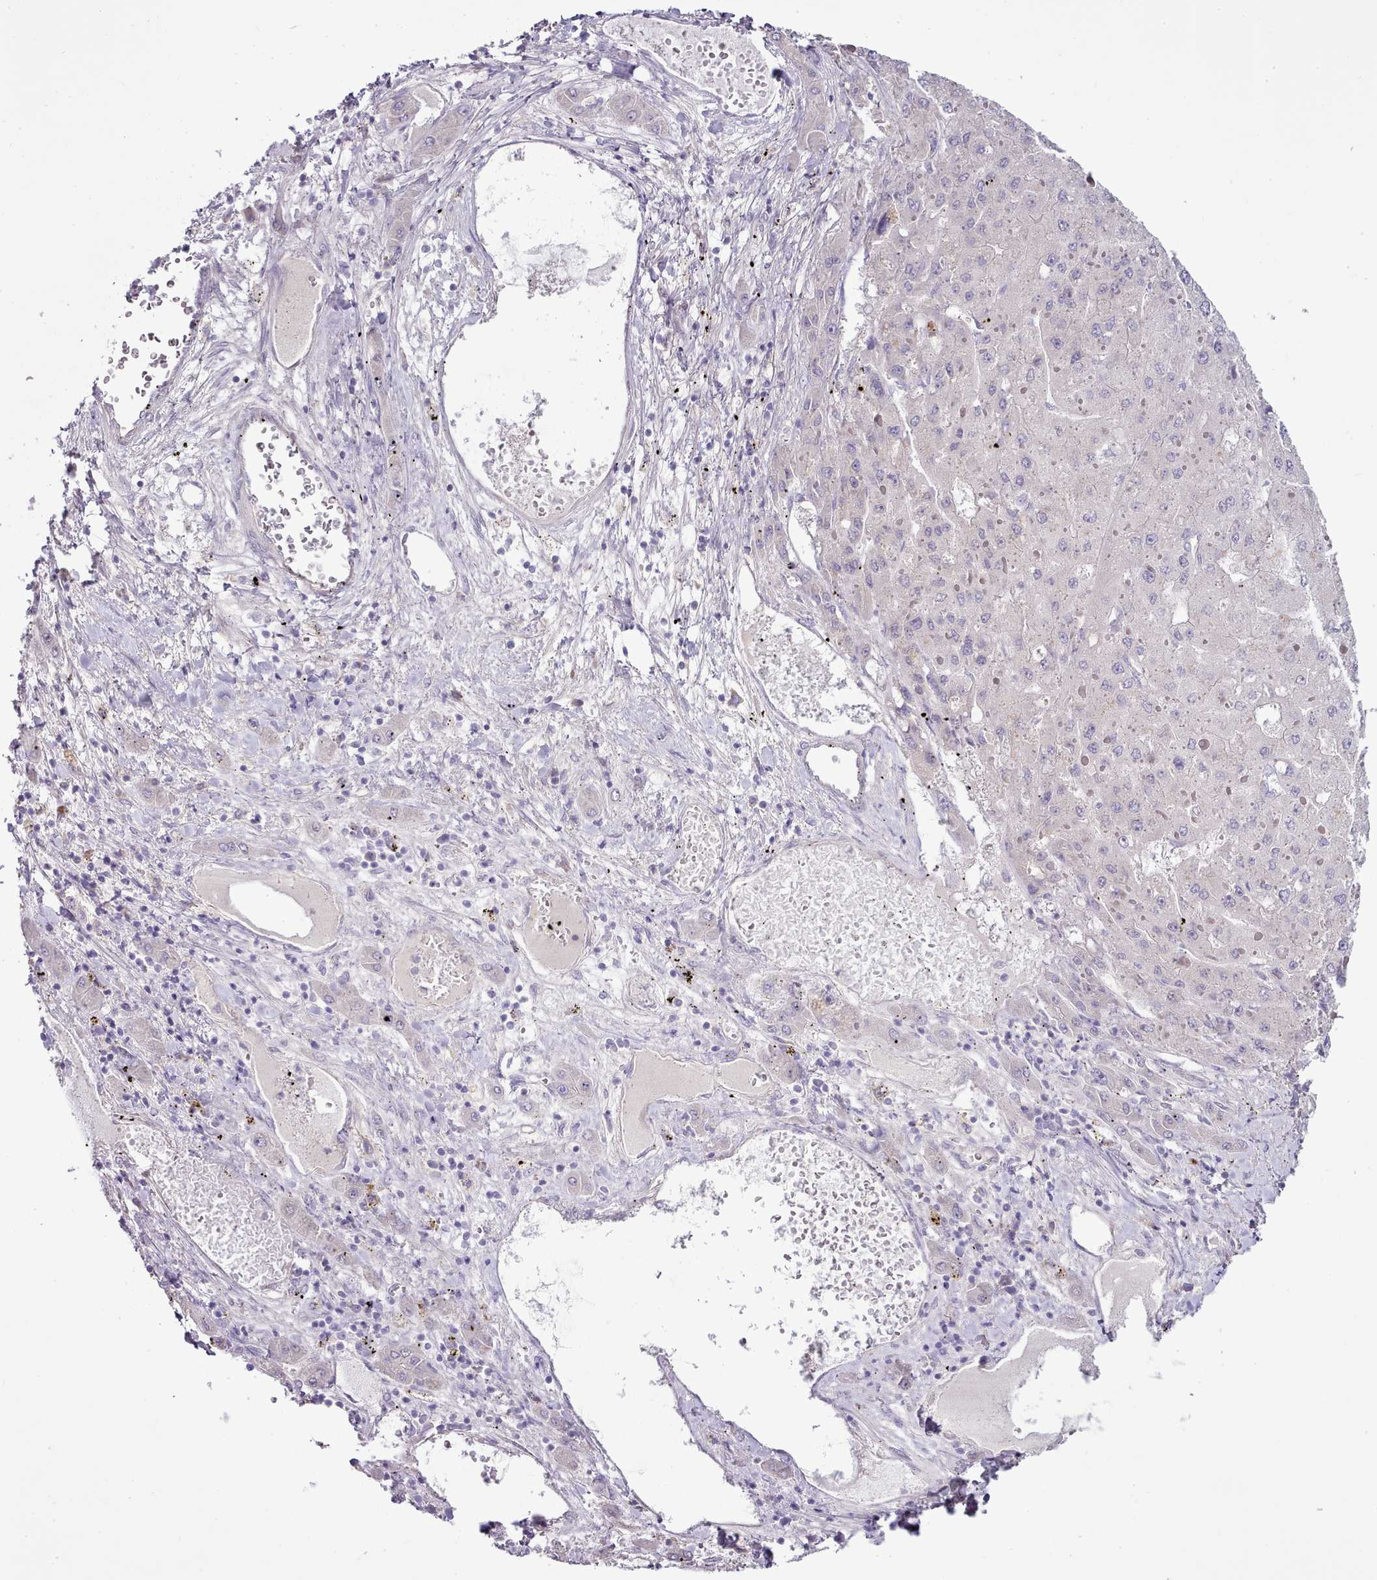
{"staining": {"intensity": "negative", "quantity": "none", "location": "none"}, "tissue": "liver cancer", "cell_type": "Tumor cells", "image_type": "cancer", "snomed": [{"axis": "morphology", "description": "Carcinoma, Hepatocellular, NOS"}, {"axis": "topography", "description": "Liver"}], "caption": "Hepatocellular carcinoma (liver) was stained to show a protein in brown. There is no significant positivity in tumor cells.", "gene": "SETX", "patient": {"sex": "female", "age": 73}}